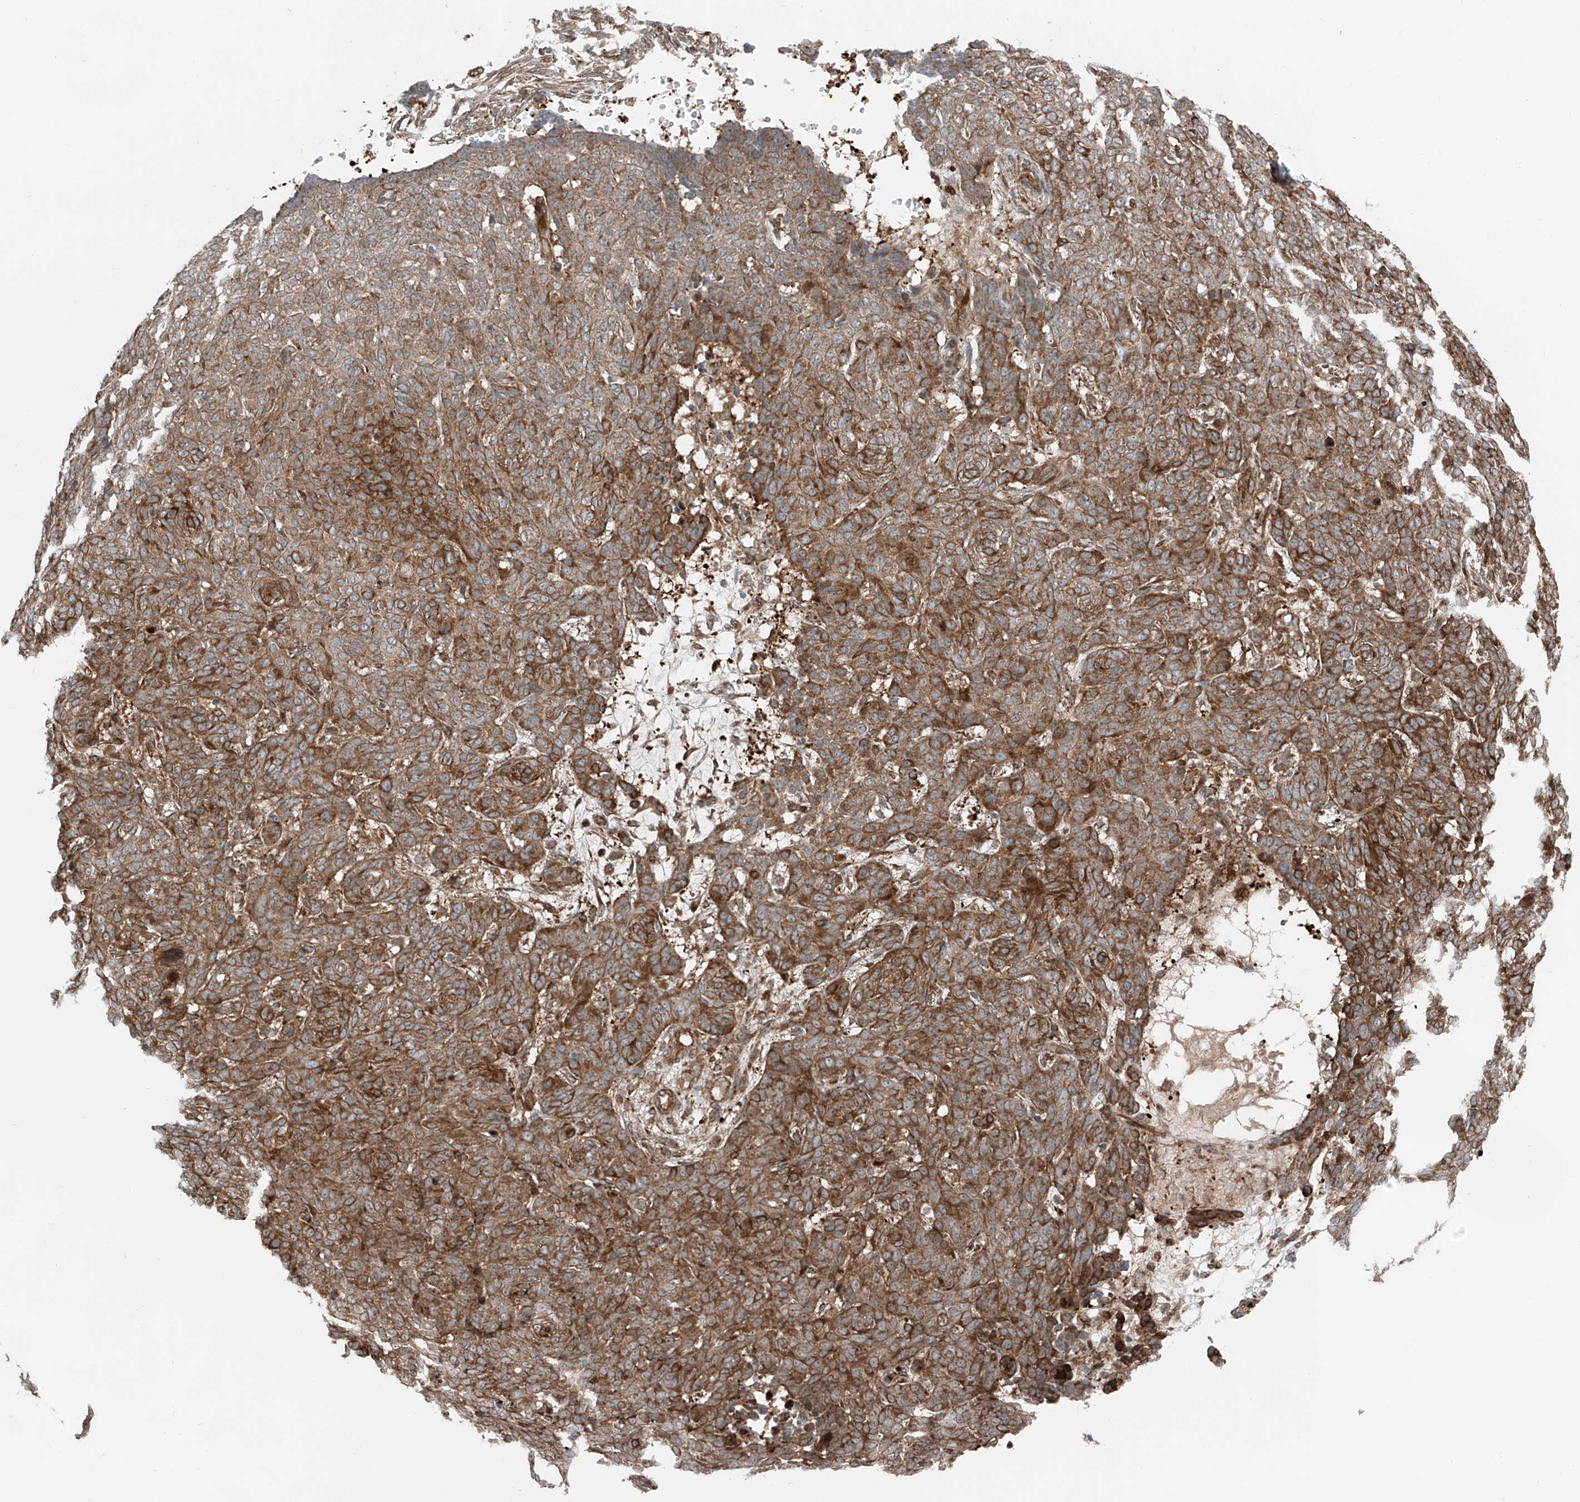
{"staining": {"intensity": "moderate", "quantity": ">75%", "location": "cytoplasmic/membranous"}, "tissue": "skin cancer", "cell_type": "Tumor cells", "image_type": "cancer", "snomed": [{"axis": "morphology", "description": "Basal cell carcinoma"}, {"axis": "topography", "description": "Skin"}], "caption": "Immunohistochemical staining of human skin cancer (basal cell carcinoma) reveals medium levels of moderate cytoplasmic/membranous positivity in about >75% of tumor cells. The staining is performed using DAB brown chromogen to label protein expression. The nuclei are counter-stained blue using hematoxylin.", "gene": "USP48", "patient": {"sex": "male", "age": 85}}